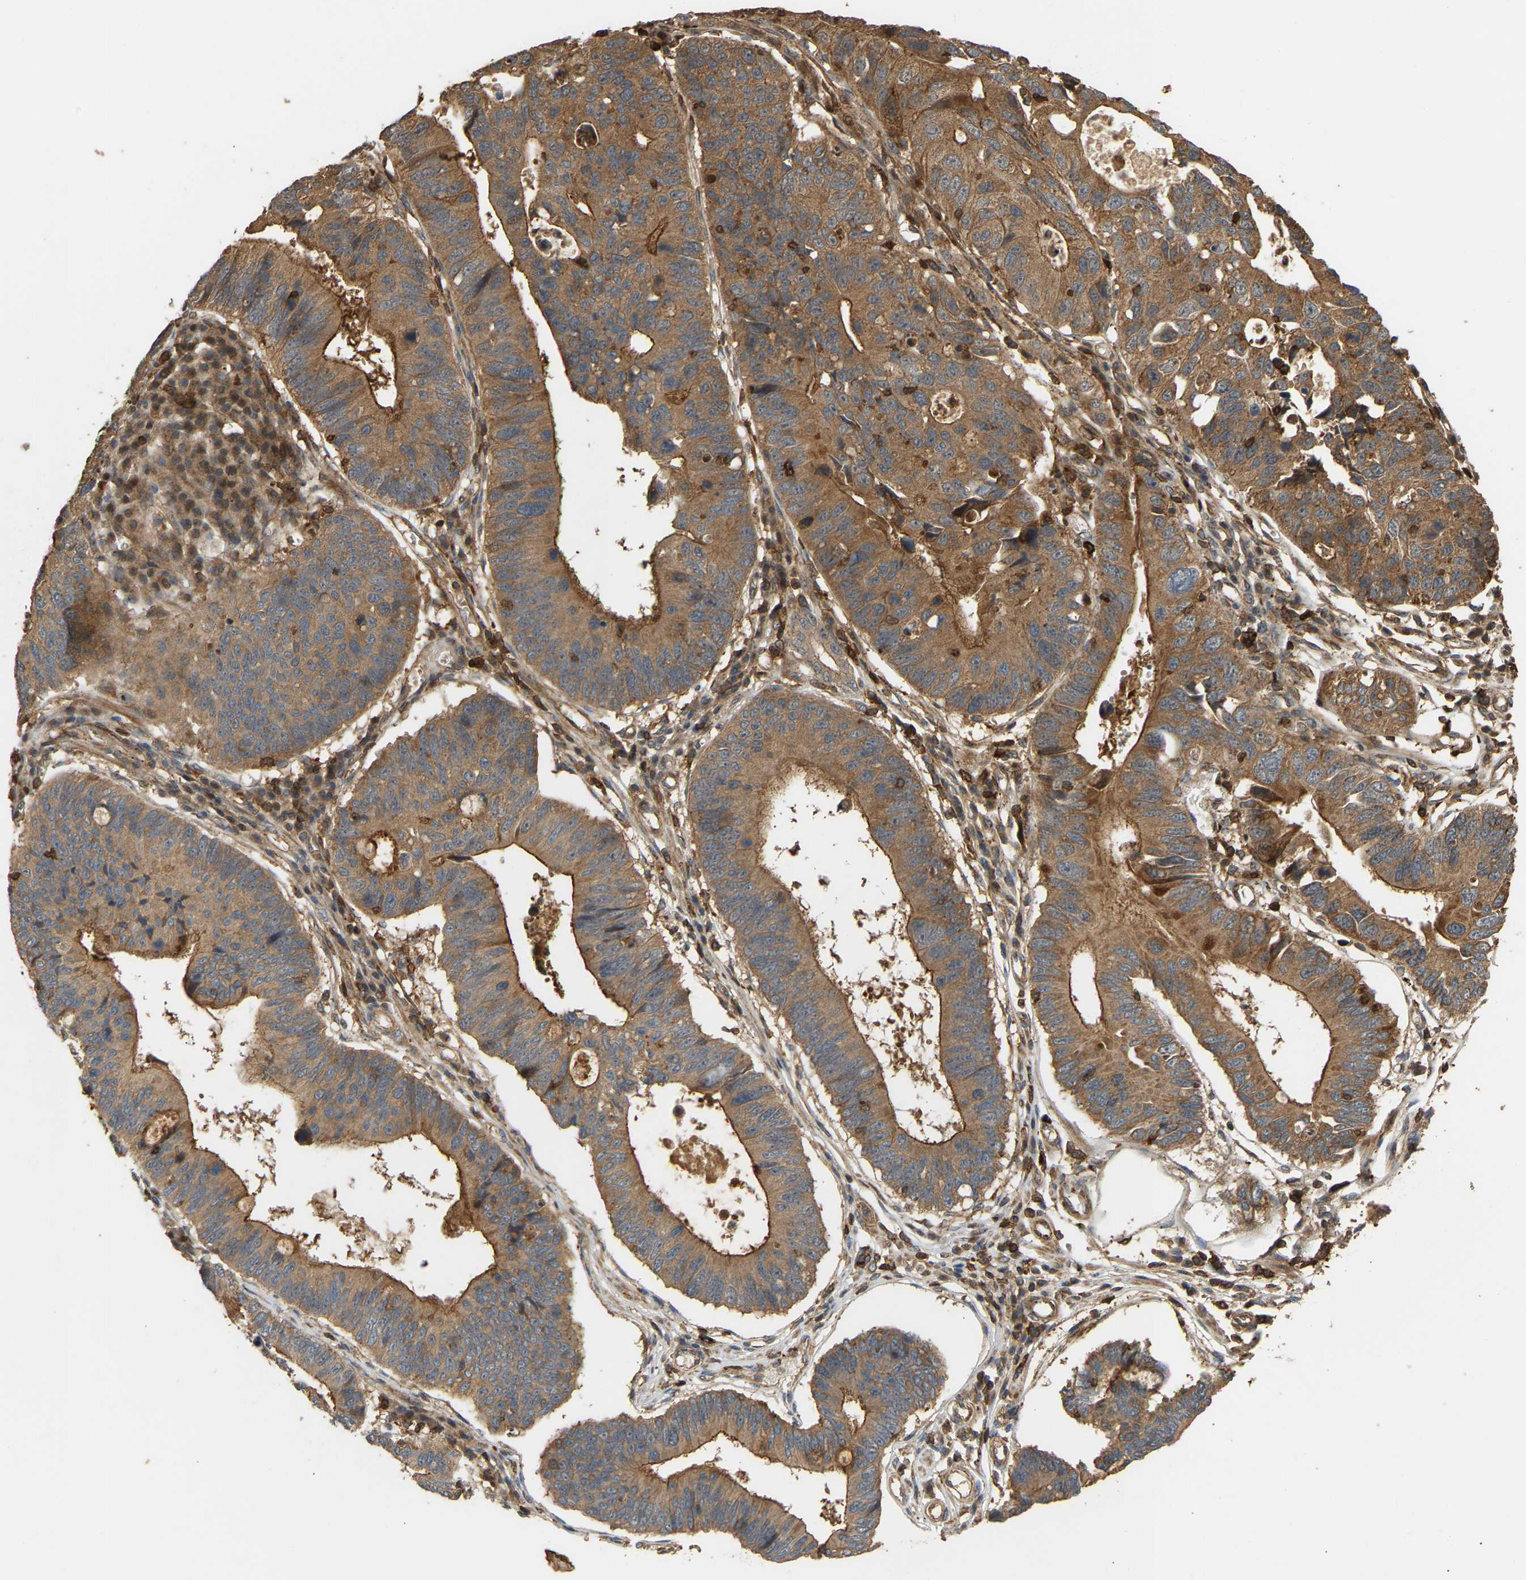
{"staining": {"intensity": "moderate", "quantity": ">75%", "location": "cytoplasmic/membranous"}, "tissue": "stomach cancer", "cell_type": "Tumor cells", "image_type": "cancer", "snomed": [{"axis": "morphology", "description": "Adenocarcinoma, NOS"}, {"axis": "topography", "description": "Stomach"}], "caption": "Immunohistochemistry (IHC) (DAB) staining of stomach adenocarcinoma displays moderate cytoplasmic/membranous protein expression in approximately >75% of tumor cells.", "gene": "GOPC", "patient": {"sex": "male", "age": 59}}